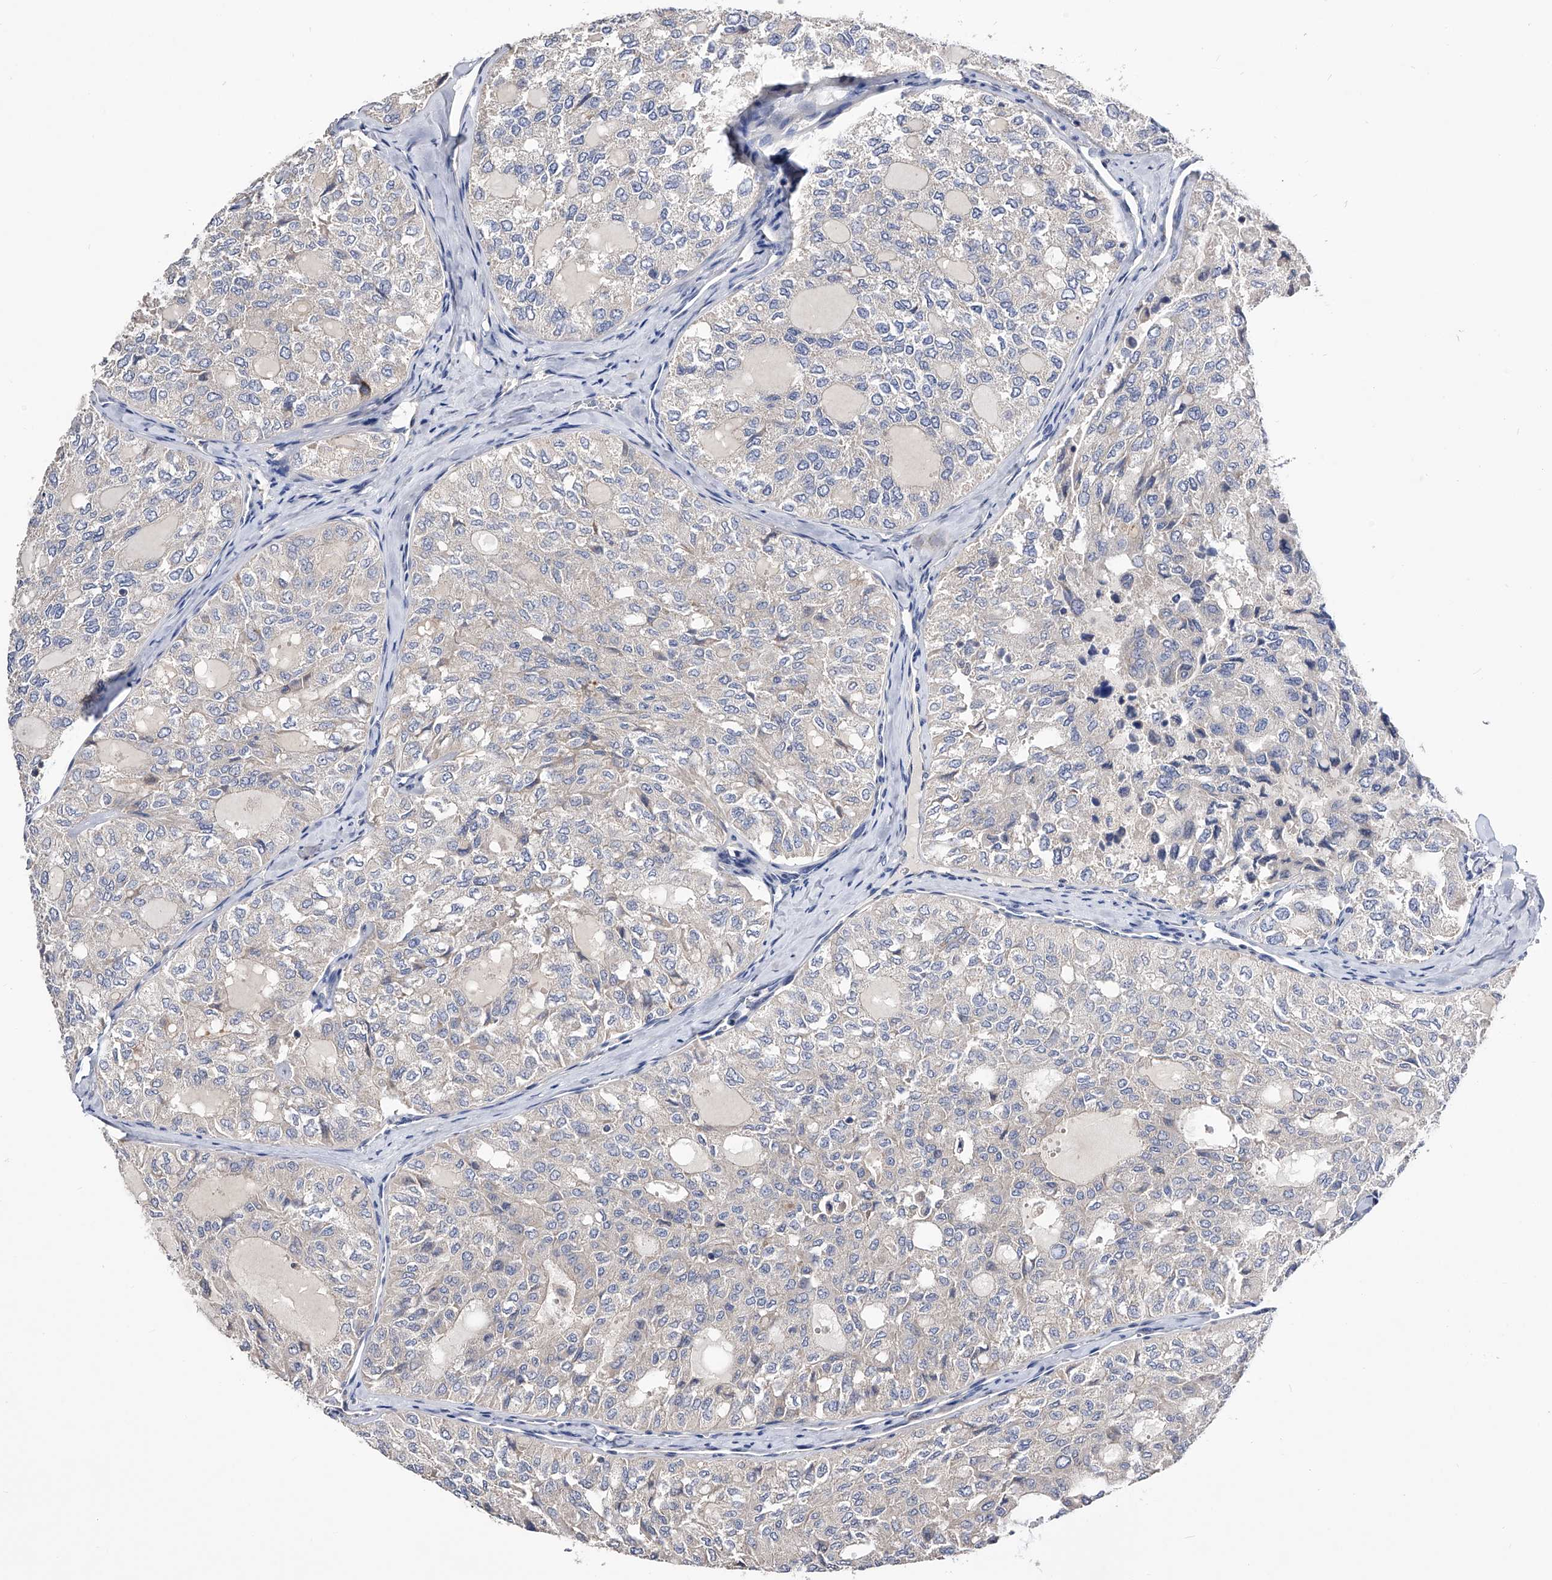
{"staining": {"intensity": "negative", "quantity": "none", "location": "none"}, "tissue": "thyroid cancer", "cell_type": "Tumor cells", "image_type": "cancer", "snomed": [{"axis": "morphology", "description": "Follicular adenoma carcinoma, NOS"}, {"axis": "topography", "description": "Thyroid gland"}], "caption": "Thyroid cancer was stained to show a protein in brown. There is no significant staining in tumor cells. The staining was performed using DAB (3,3'-diaminobenzidine) to visualize the protein expression in brown, while the nuclei were stained in blue with hematoxylin (Magnification: 20x).", "gene": "ARL4C", "patient": {"sex": "male", "age": 75}}